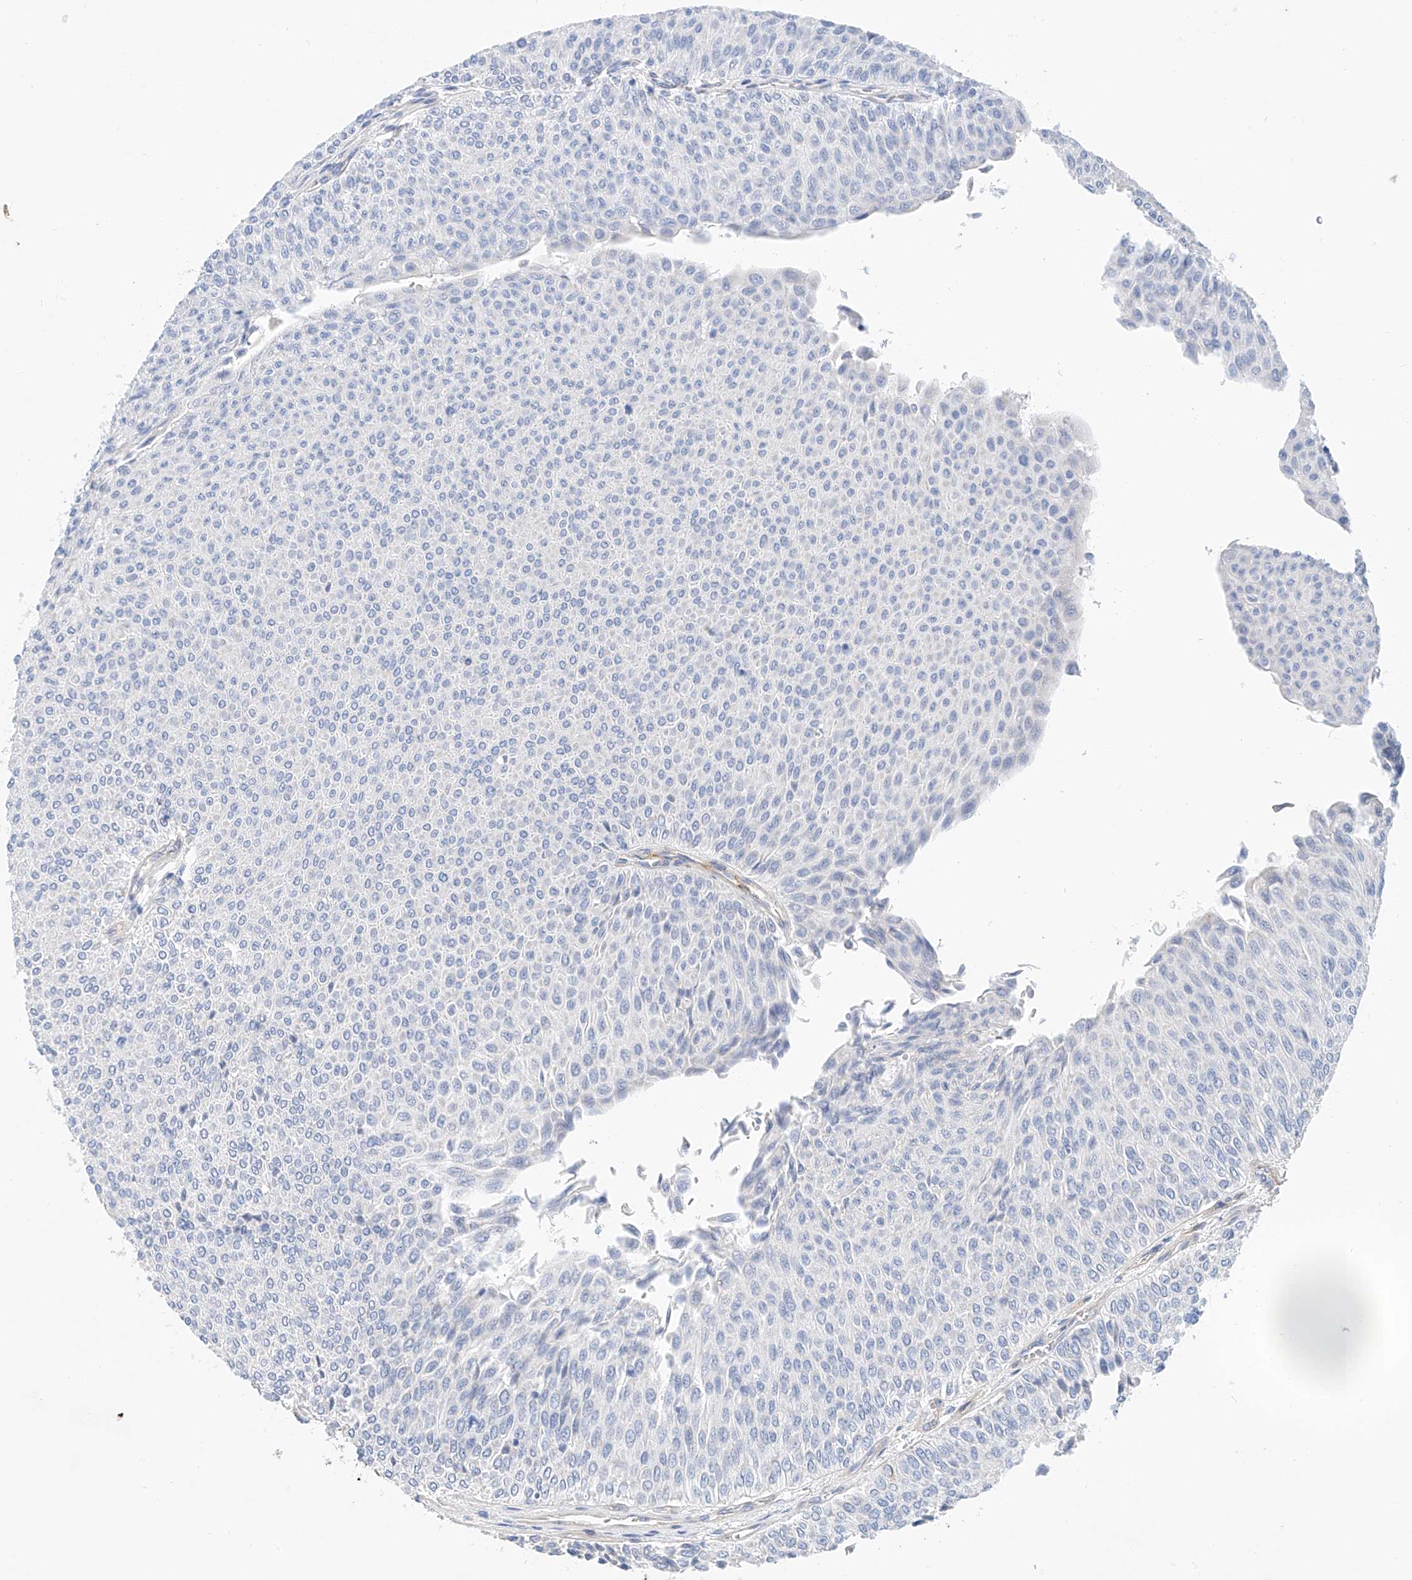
{"staining": {"intensity": "negative", "quantity": "none", "location": "none"}, "tissue": "urothelial cancer", "cell_type": "Tumor cells", "image_type": "cancer", "snomed": [{"axis": "morphology", "description": "Urothelial carcinoma, Low grade"}, {"axis": "topography", "description": "Urinary bladder"}], "caption": "Tumor cells show no significant staining in low-grade urothelial carcinoma.", "gene": "SBSPON", "patient": {"sex": "male", "age": 78}}